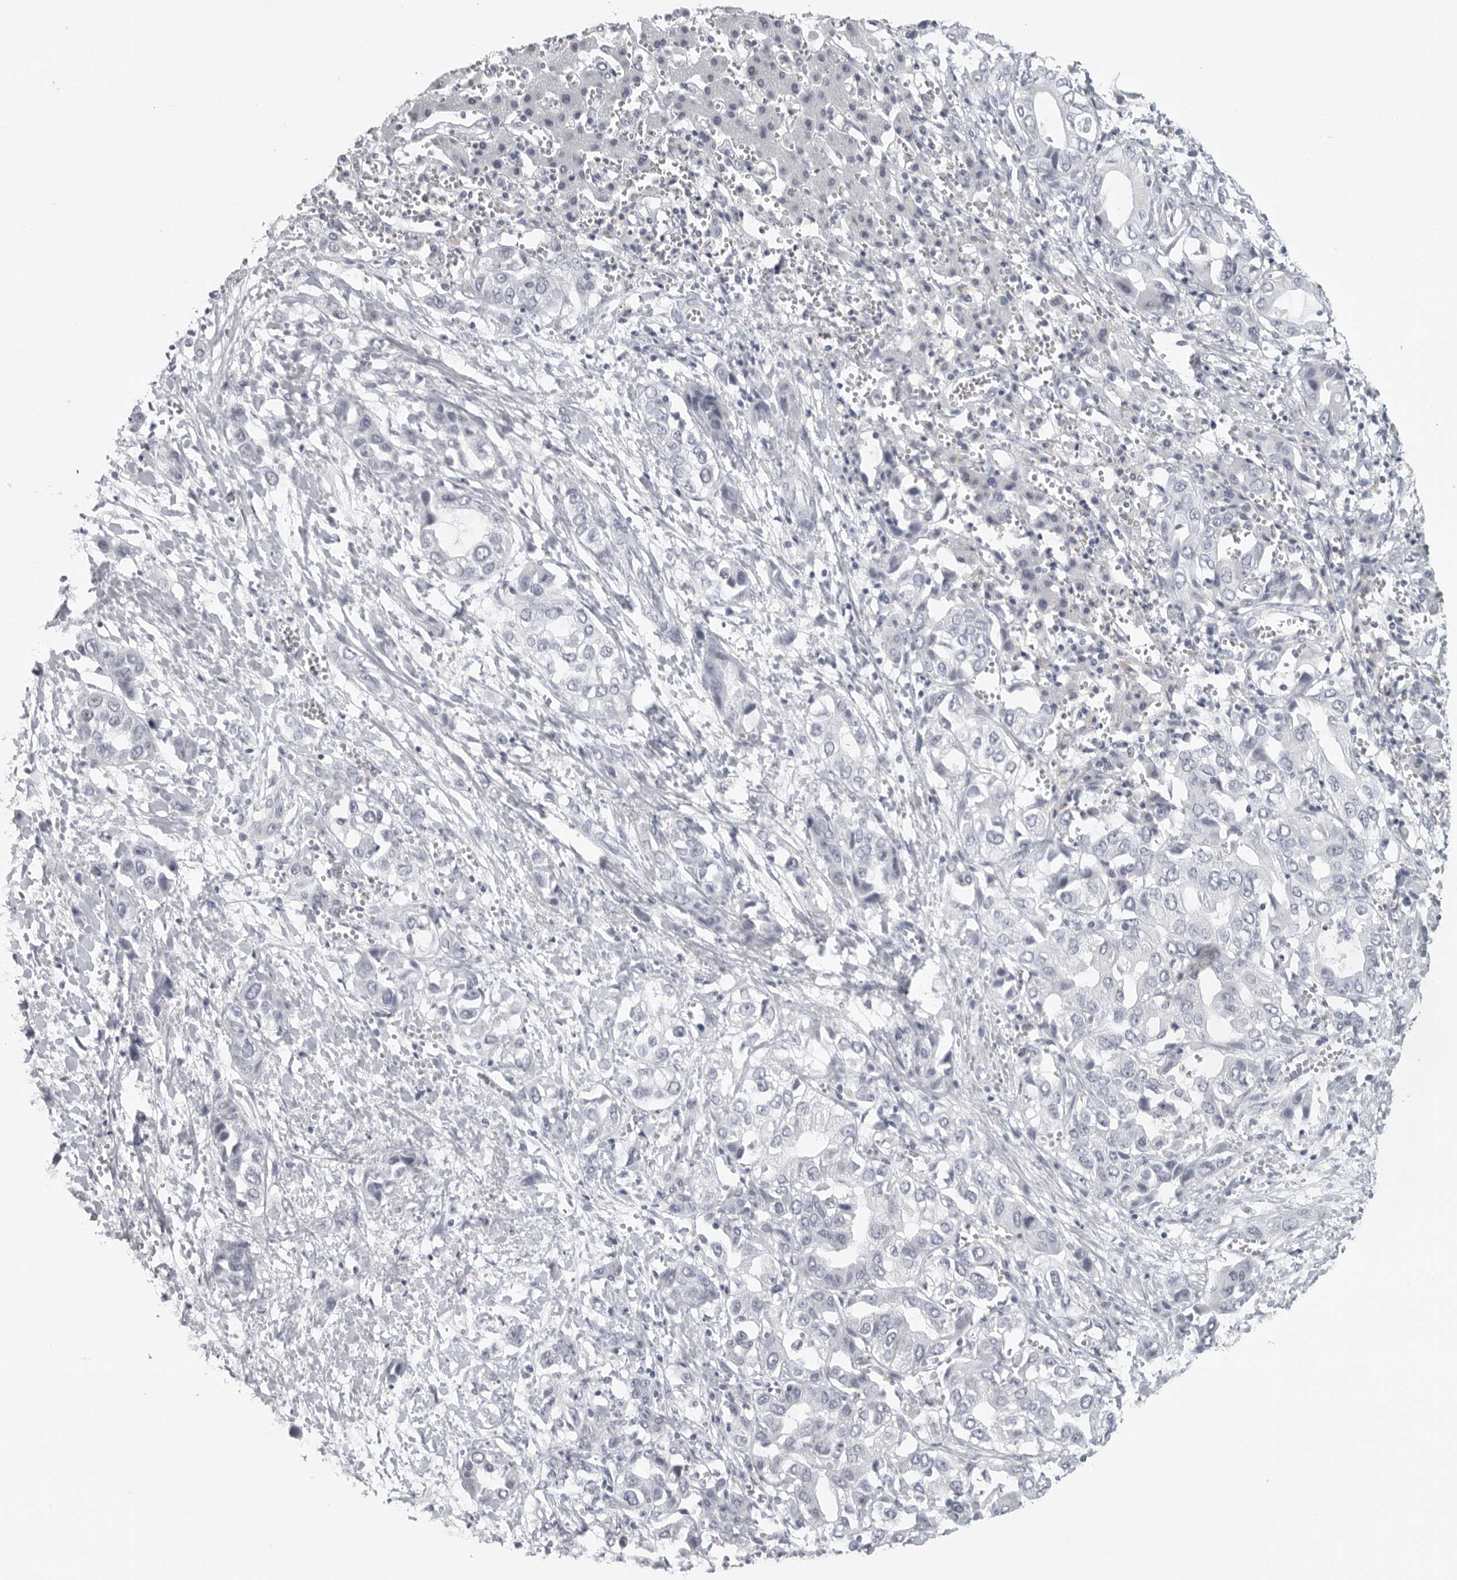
{"staining": {"intensity": "negative", "quantity": "none", "location": "none"}, "tissue": "liver cancer", "cell_type": "Tumor cells", "image_type": "cancer", "snomed": [{"axis": "morphology", "description": "Cholangiocarcinoma"}, {"axis": "topography", "description": "Liver"}], "caption": "An immunohistochemistry (IHC) photomicrograph of cholangiocarcinoma (liver) is shown. There is no staining in tumor cells of cholangiocarcinoma (liver).", "gene": "SATB2", "patient": {"sex": "female", "age": 52}}